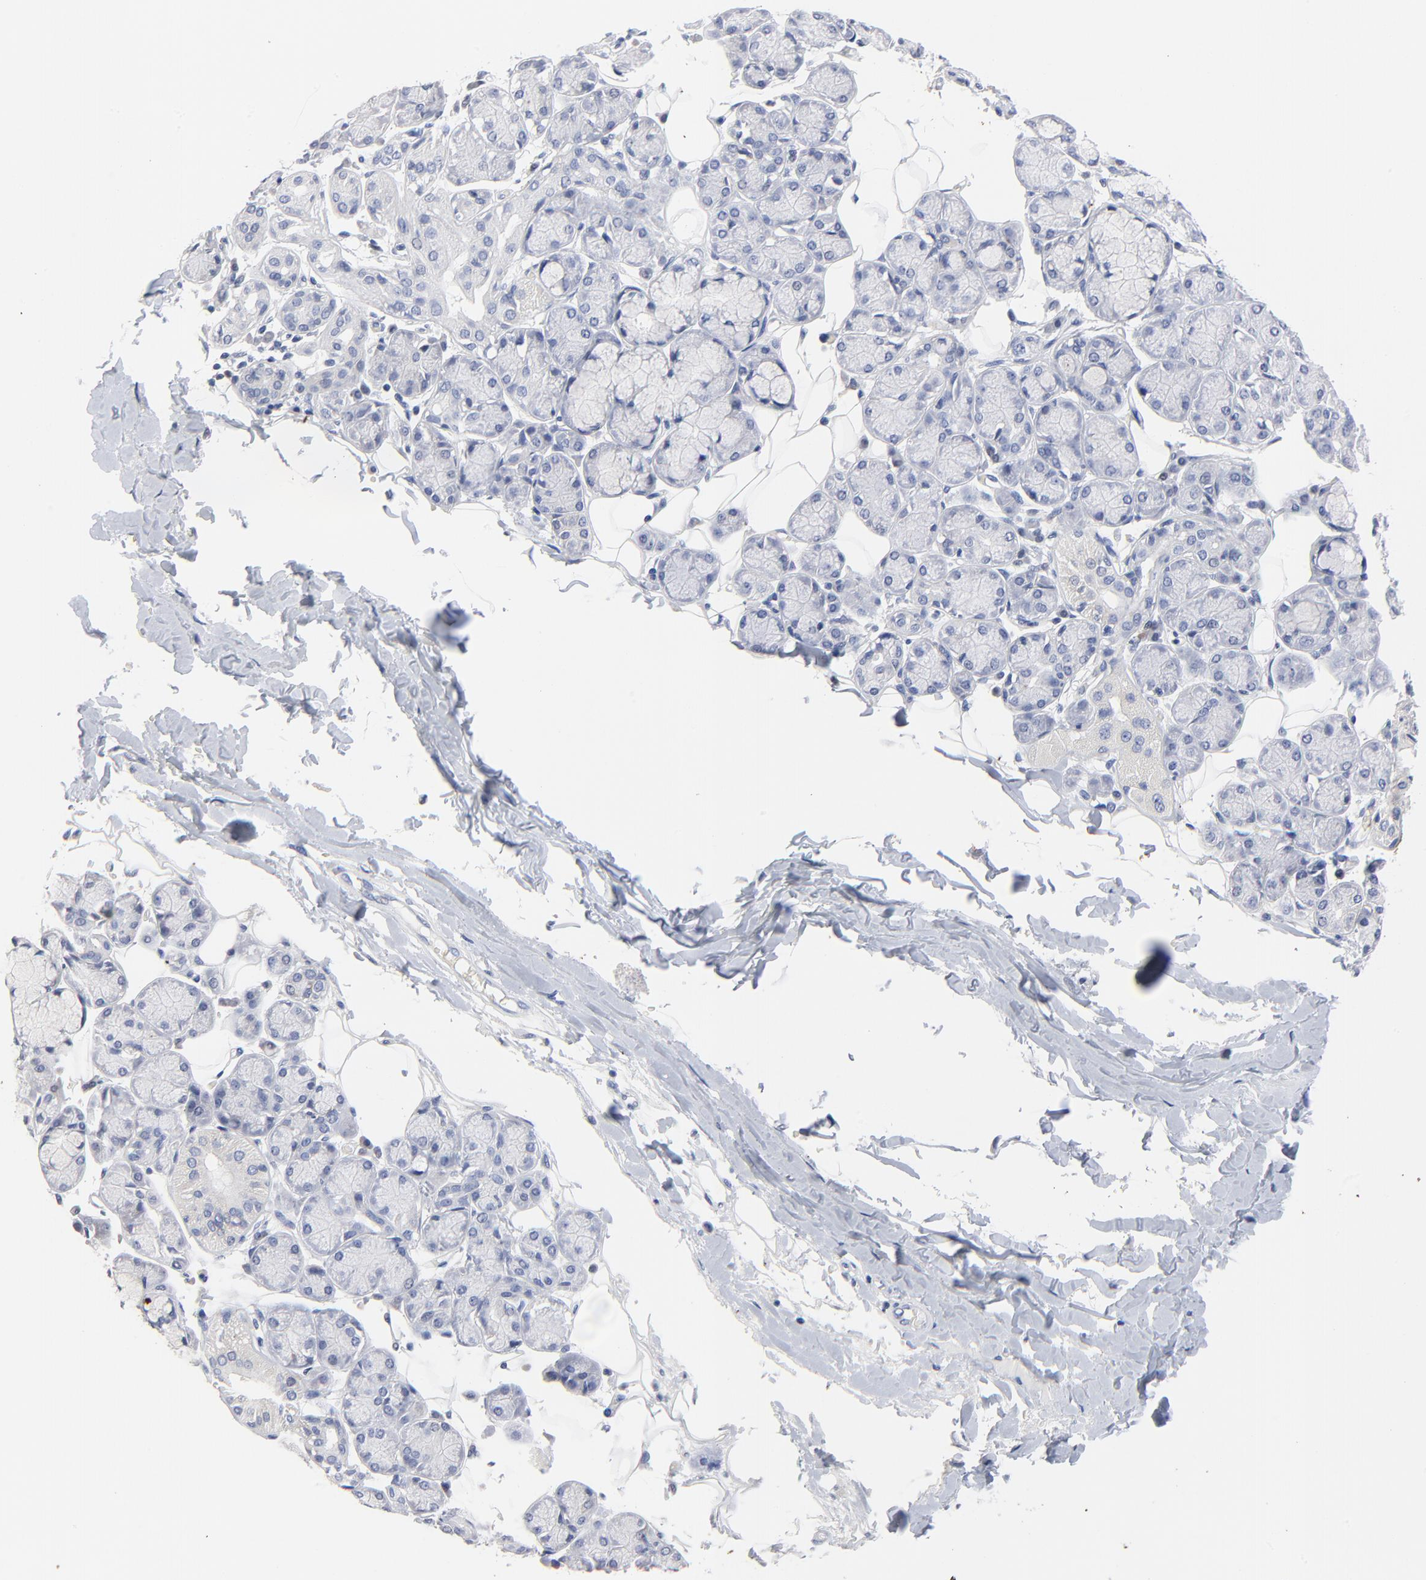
{"staining": {"intensity": "negative", "quantity": "none", "location": "none"}, "tissue": "salivary gland", "cell_type": "Glandular cells", "image_type": "normal", "snomed": [{"axis": "morphology", "description": "Normal tissue, NOS"}, {"axis": "topography", "description": "Salivary gland"}], "caption": "Immunohistochemical staining of benign salivary gland reveals no significant positivity in glandular cells.", "gene": "AADAC", "patient": {"sex": "male", "age": 54}}